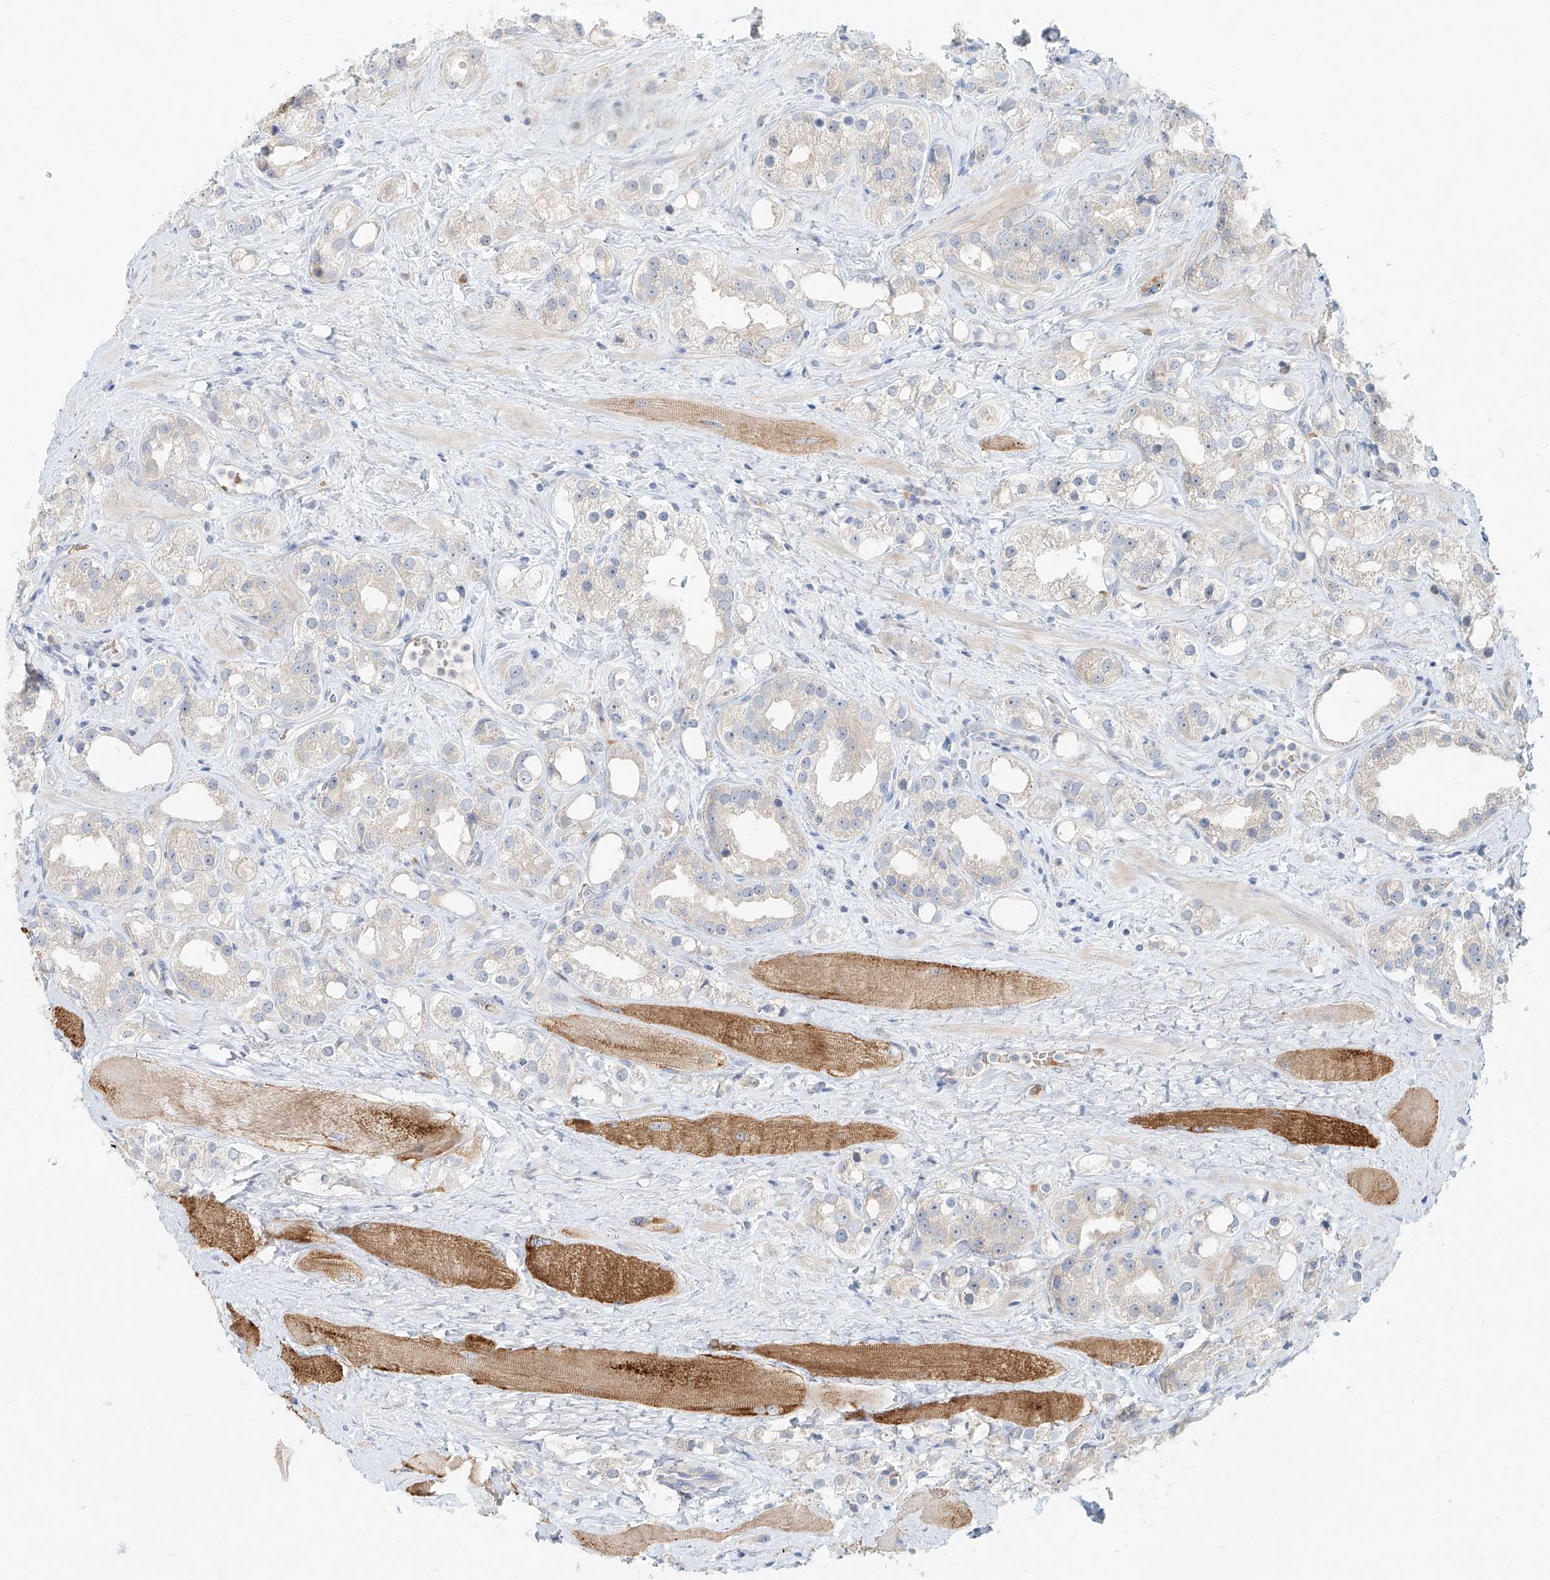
{"staining": {"intensity": "negative", "quantity": "none", "location": "none"}, "tissue": "prostate cancer", "cell_type": "Tumor cells", "image_type": "cancer", "snomed": [{"axis": "morphology", "description": "Adenocarcinoma, NOS"}, {"axis": "topography", "description": "Prostate"}], "caption": "Immunohistochemistry image of human prostate cancer stained for a protein (brown), which displays no positivity in tumor cells. (DAB immunohistochemistry visualized using brightfield microscopy, high magnification).", "gene": "SYTL3", "patient": {"sex": "male", "age": 79}}